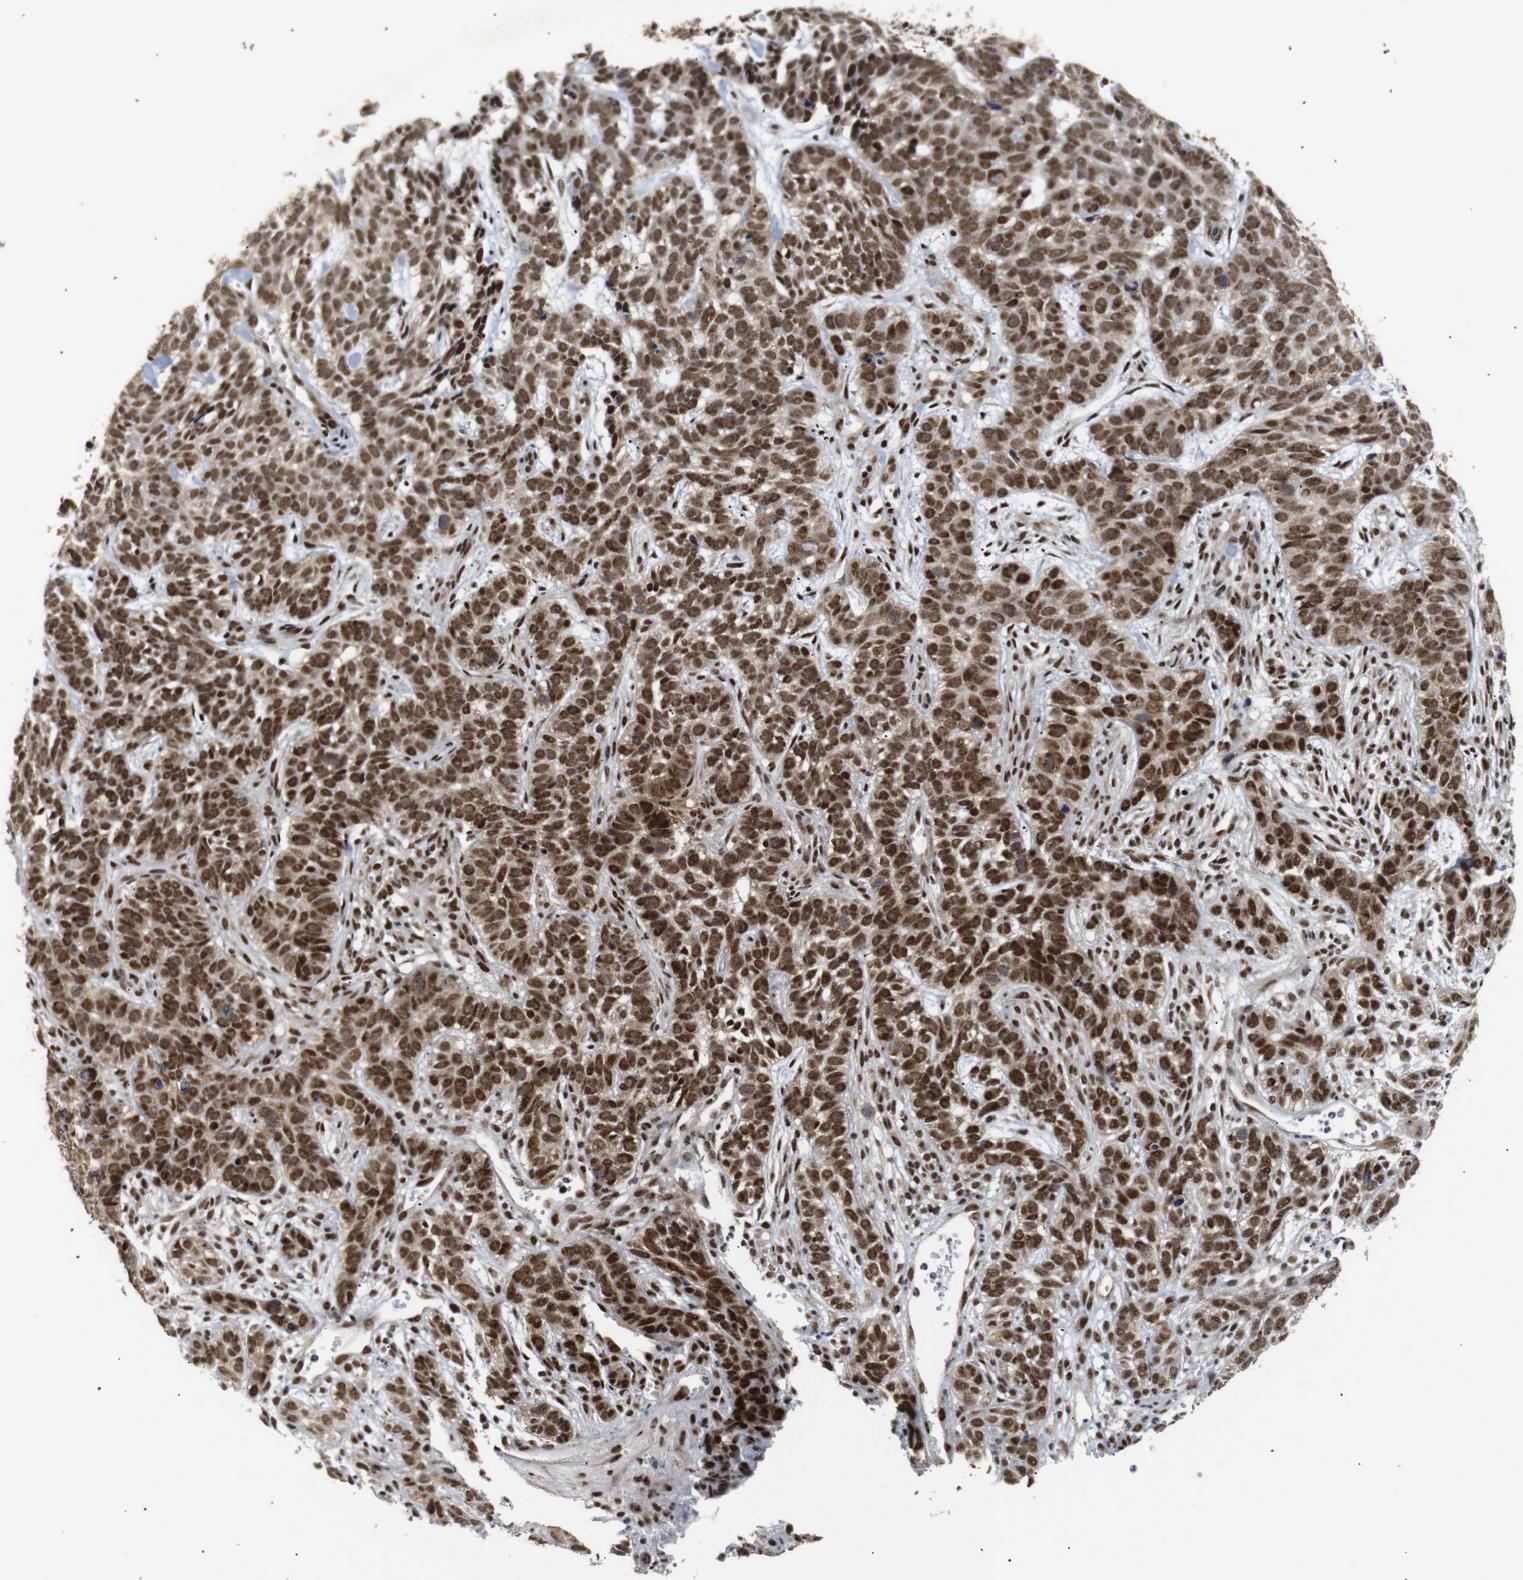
{"staining": {"intensity": "strong", "quantity": ">75%", "location": "cytoplasmic/membranous,nuclear"}, "tissue": "skin cancer", "cell_type": "Tumor cells", "image_type": "cancer", "snomed": [{"axis": "morphology", "description": "Basal cell carcinoma"}, {"axis": "topography", "description": "Skin"}], "caption": "The histopathology image shows staining of skin basal cell carcinoma, revealing strong cytoplasmic/membranous and nuclear protein expression (brown color) within tumor cells. Using DAB (3,3'-diaminobenzidine) (brown) and hematoxylin (blue) stains, captured at high magnification using brightfield microscopy.", "gene": "PYM1", "patient": {"sex": "male", "age": 87}}